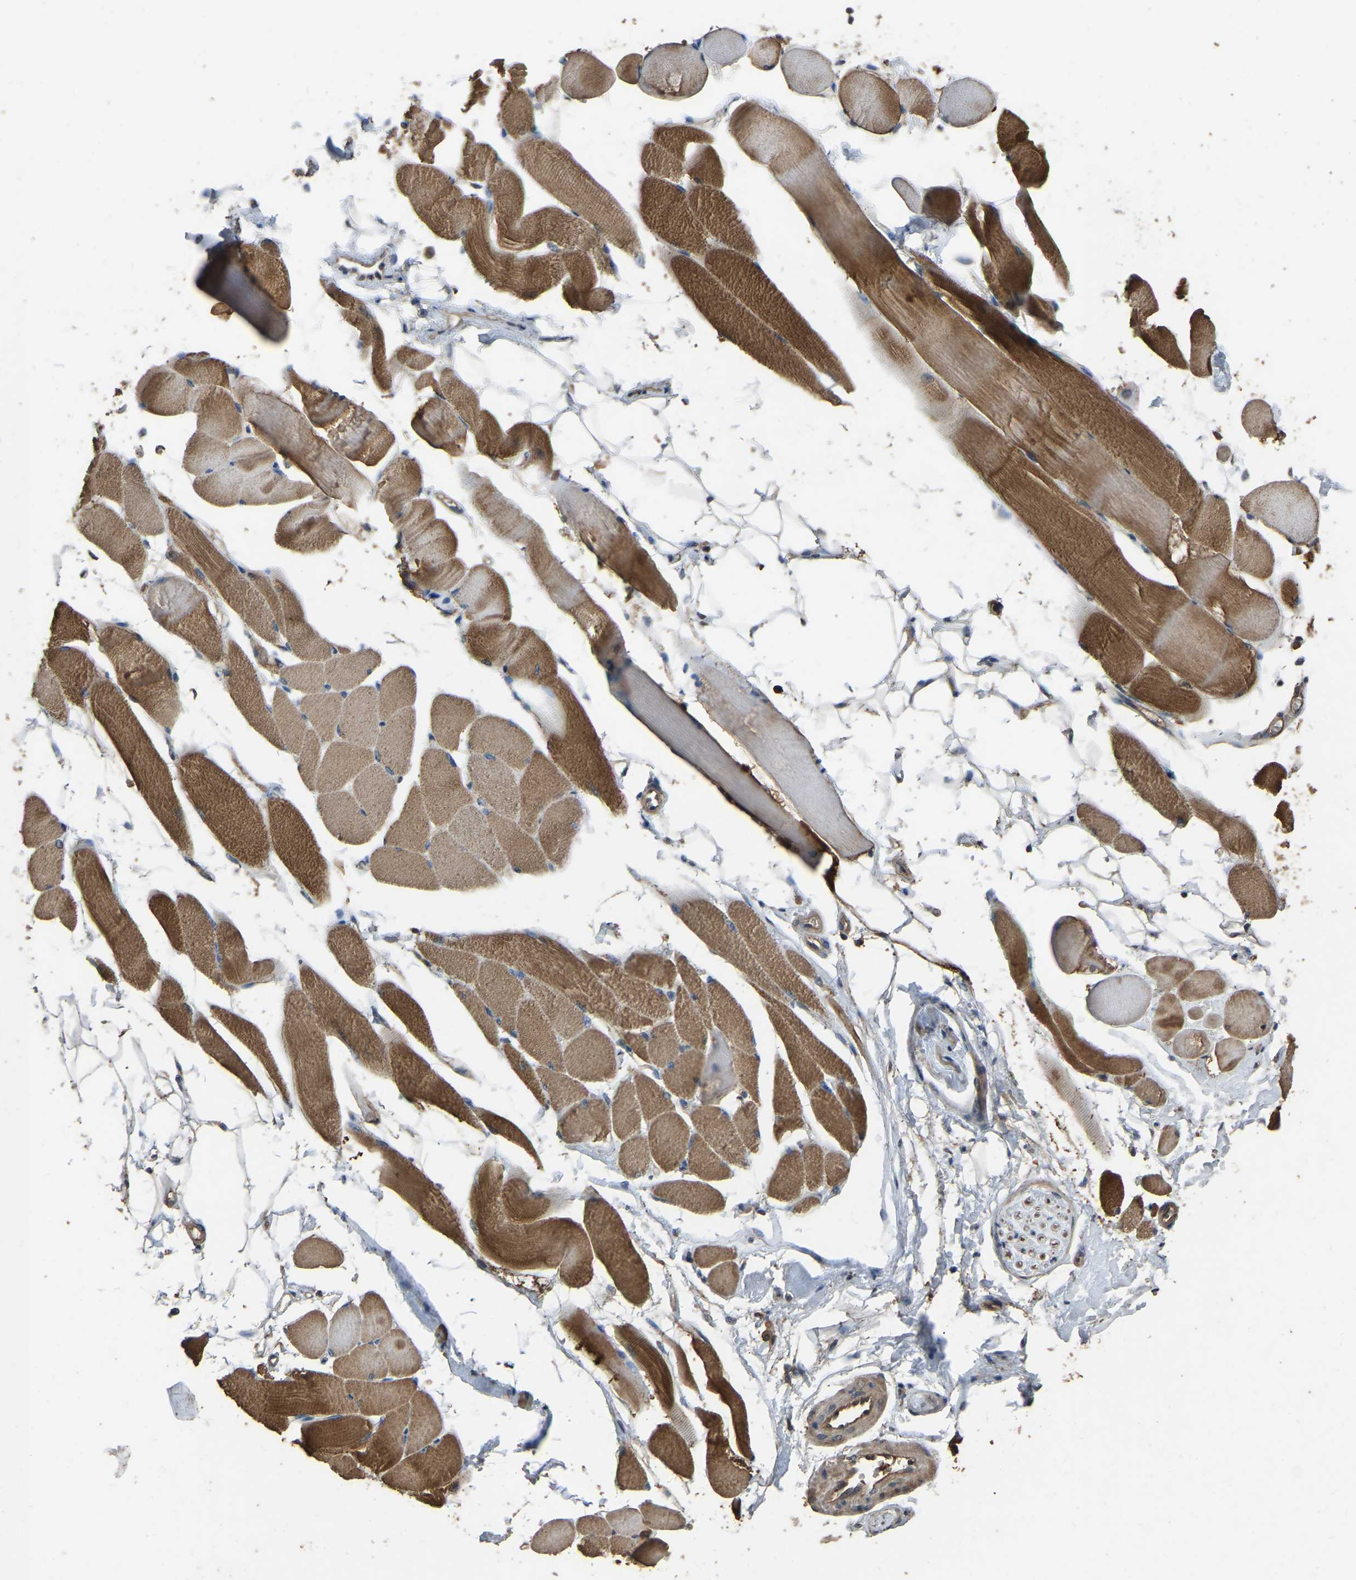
{"staining": {"intensity": "moderate", "quantity": "25%-75%", "location": "cytoplasmic/membranous"}, "tissue": "skeletal muscle", "cell_type": "Myocytes", "image_type": "normal", "snomed": [{"axis": "morphology", "description": "Normal tissue, NOS"}, {"axis": "topography", "description": "Skeletal muscle"}, {"axis": "topography", "description": "Peripheral nerve tissue"}], "caption": "Skeletal muscle stained with a brown dye demonstrates moderate cytoplasmic/membranous positive staining in approximately 25%-75% of myocytes.", "gene": "FHIT", "patient": {"sex": "female", "age": 84}}